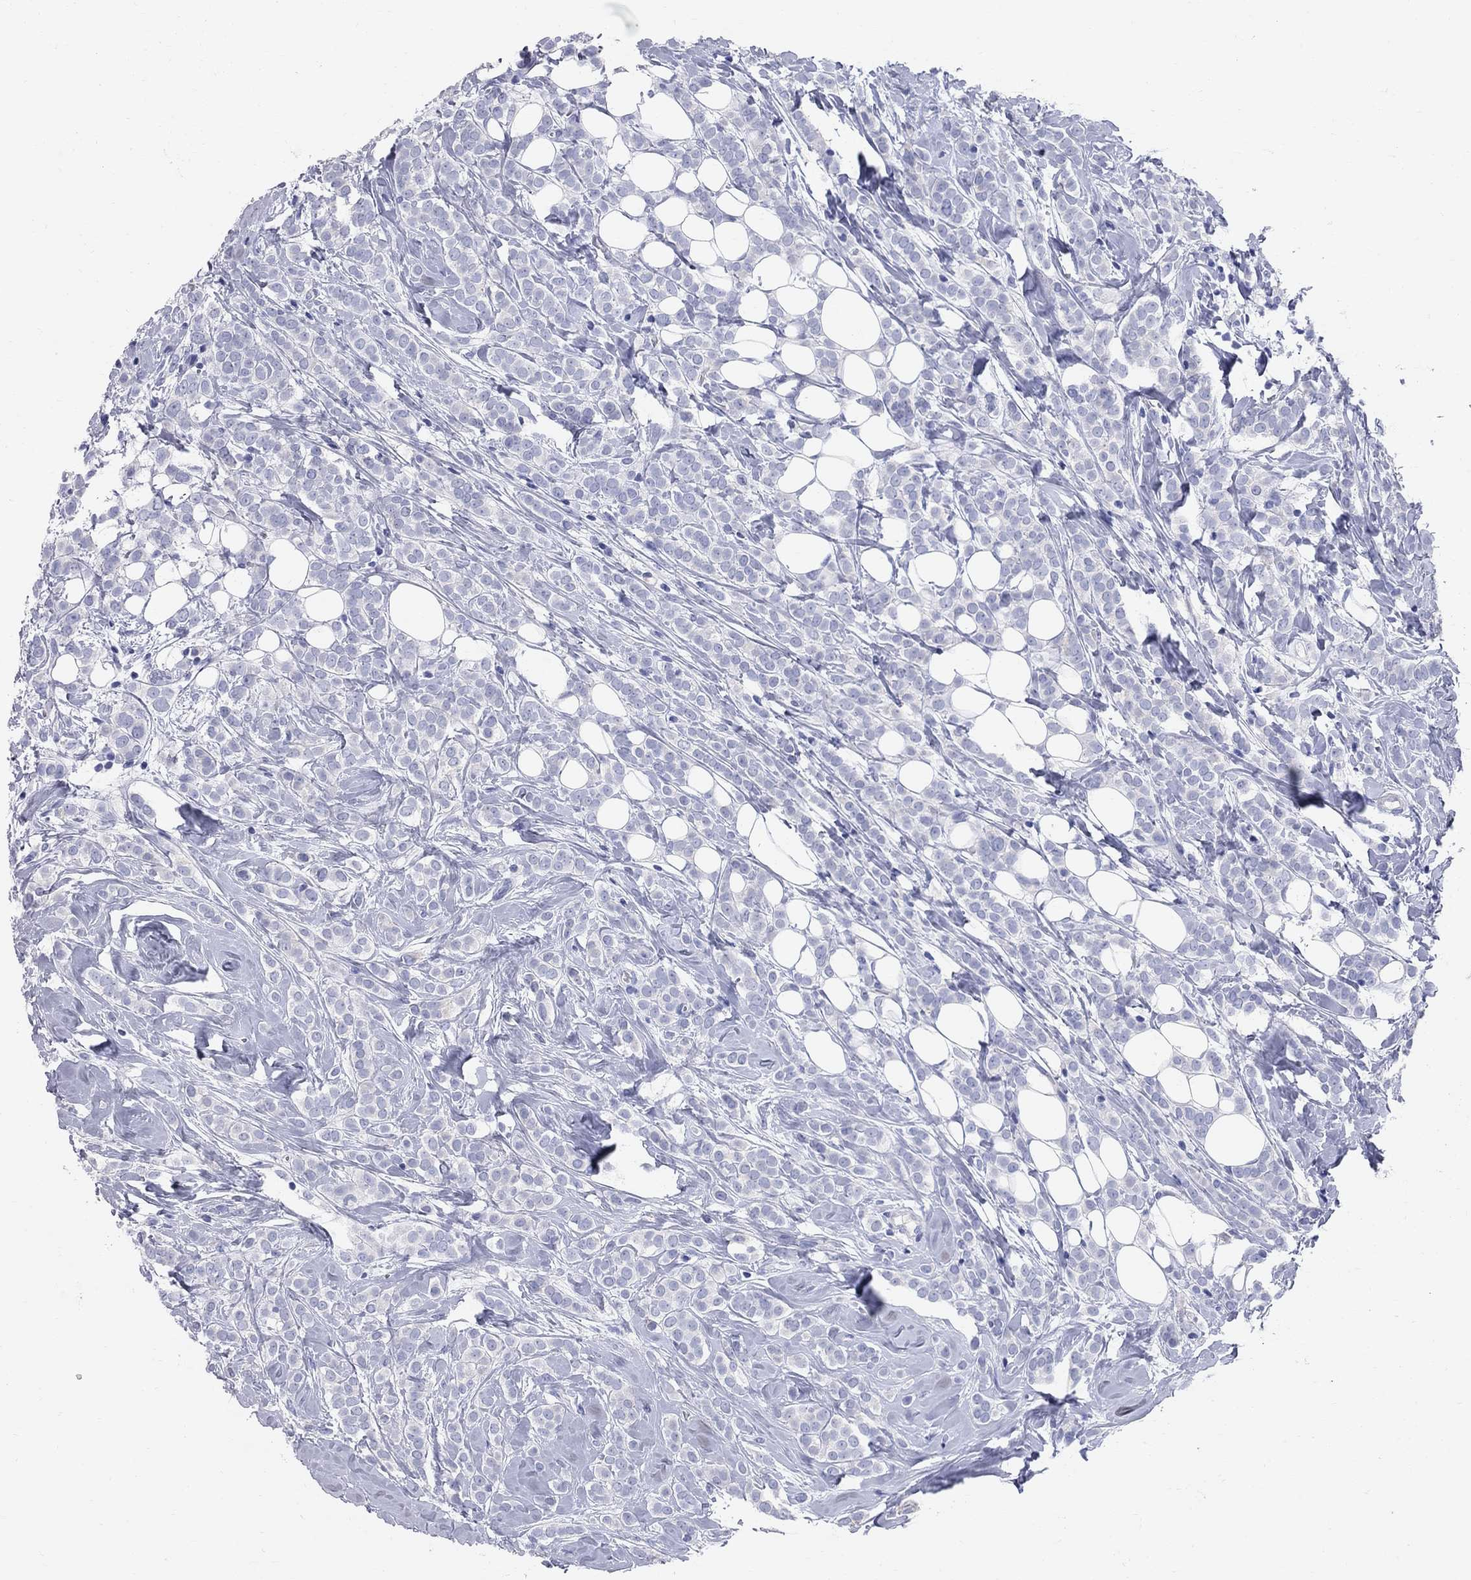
{"staining": {"intensity": "negative", "quantity": "none", "location": "none"}, "tissue": "breast cancer", "cell_type": "Tumor cells", "image_type": "cancer", "snomed": [{"axis": "morphology", "description": "Lobular carcinoma"}, {"axis": "topography", "description": "Breast"}], "caption": "Protein analysis of breast lobular carcinoma demonstrates no significant positivity in tumor cells.", "gene": "AOX1", "patient": {"sex": "female", "age": 49}}